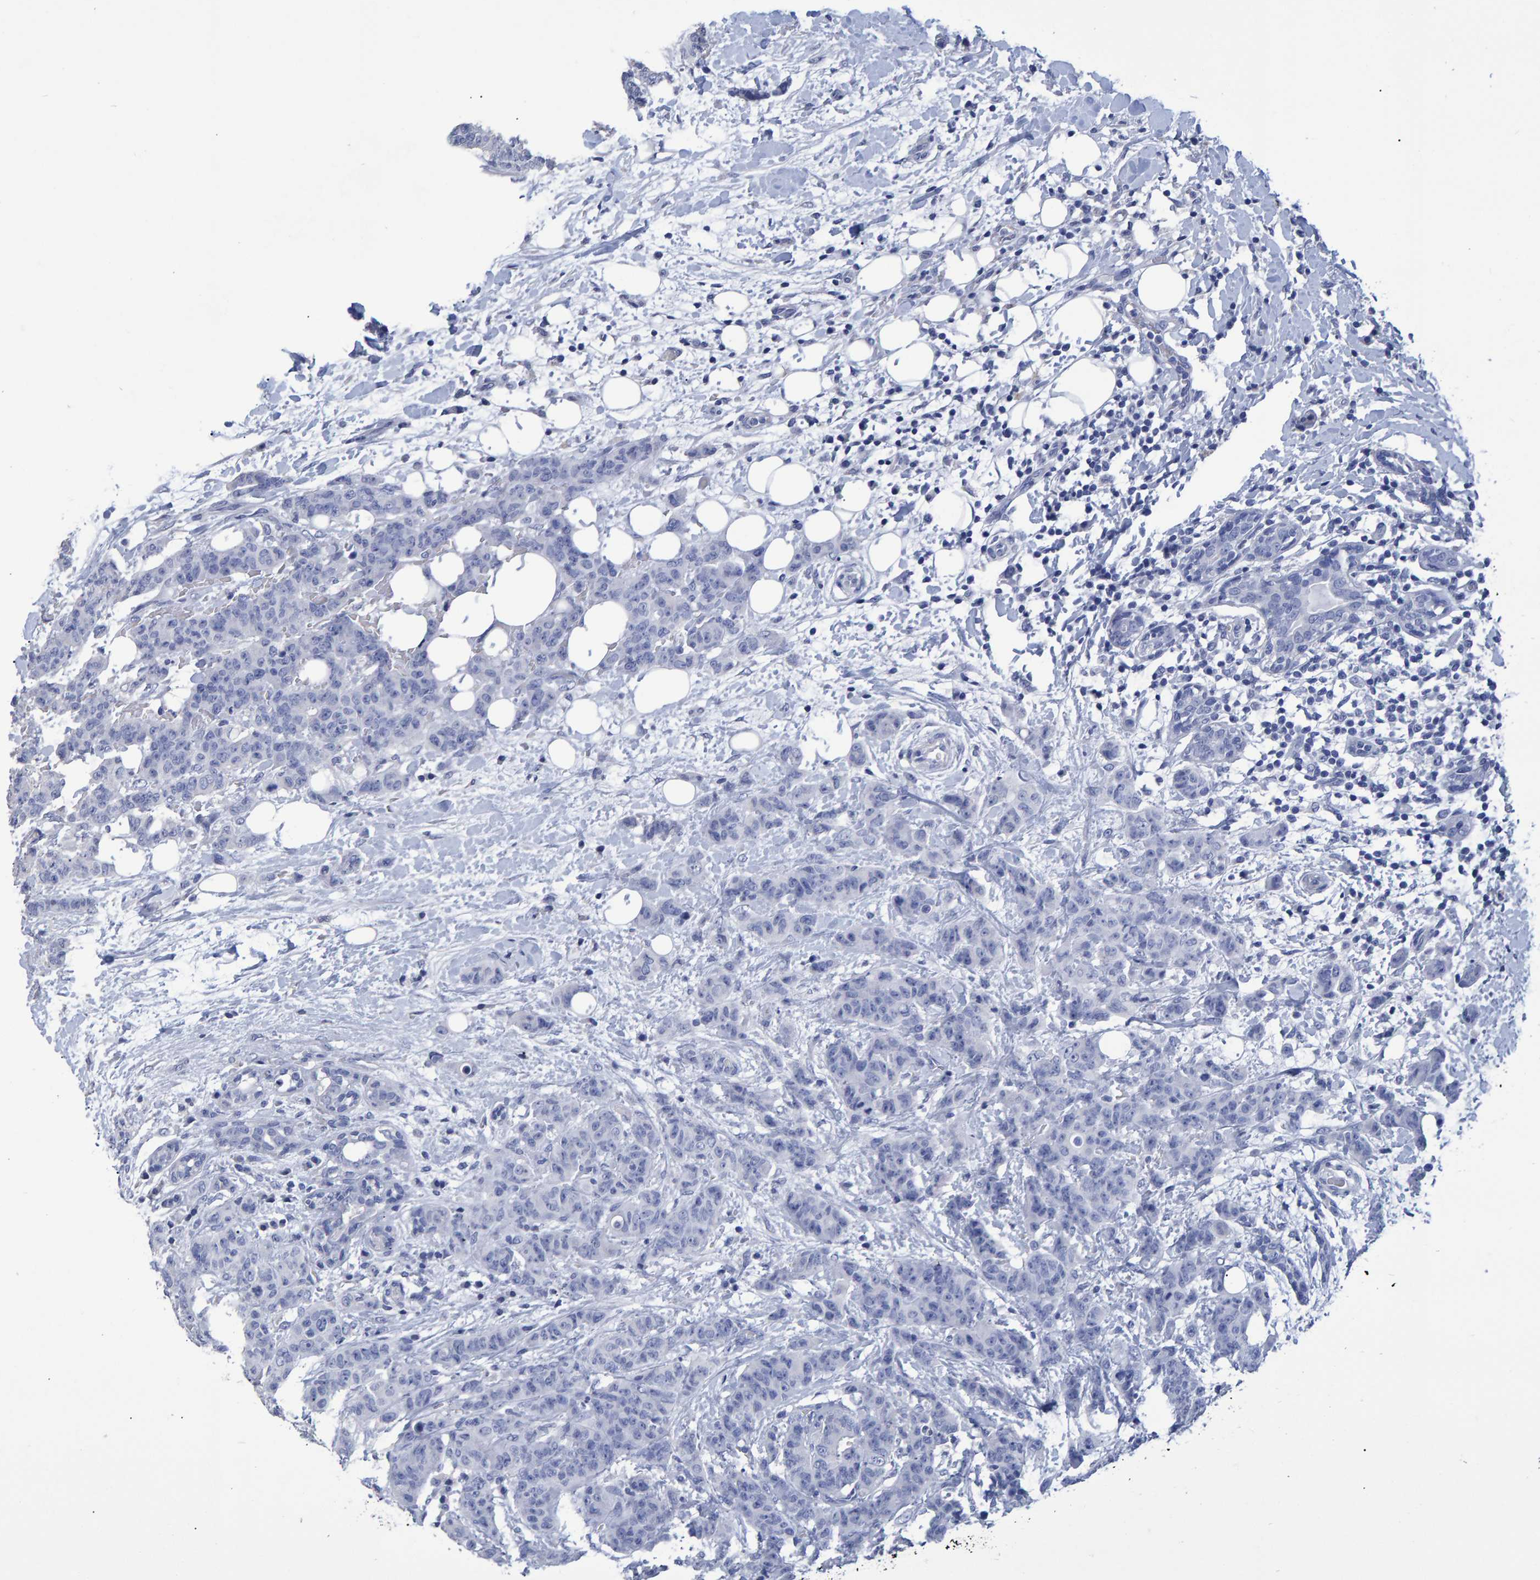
{"staining": {"intensity": "negative", "quantity": "none", "location": "none"}, "tissue": "breast cancer", "cell_type": "Tumor cells", "image_type": "cancer", "snomed": [{"axis": "morphology", "description": "Normal tissue, NOS"}, {"axis": "morphology", "description": "Duct carcinoma"}, {"axis": "topography", "description": "Breast"}], "caption": "Immunohistochemistry histopathology image of neoplastic tissue: human breast intraductal carcinoma stained with DAB (3,3'-diaminobenzidine) reveals no significant protein expression in tumor cells.", "gene": "HEMGN", "patient": {"sex": "female", "age": 40}}